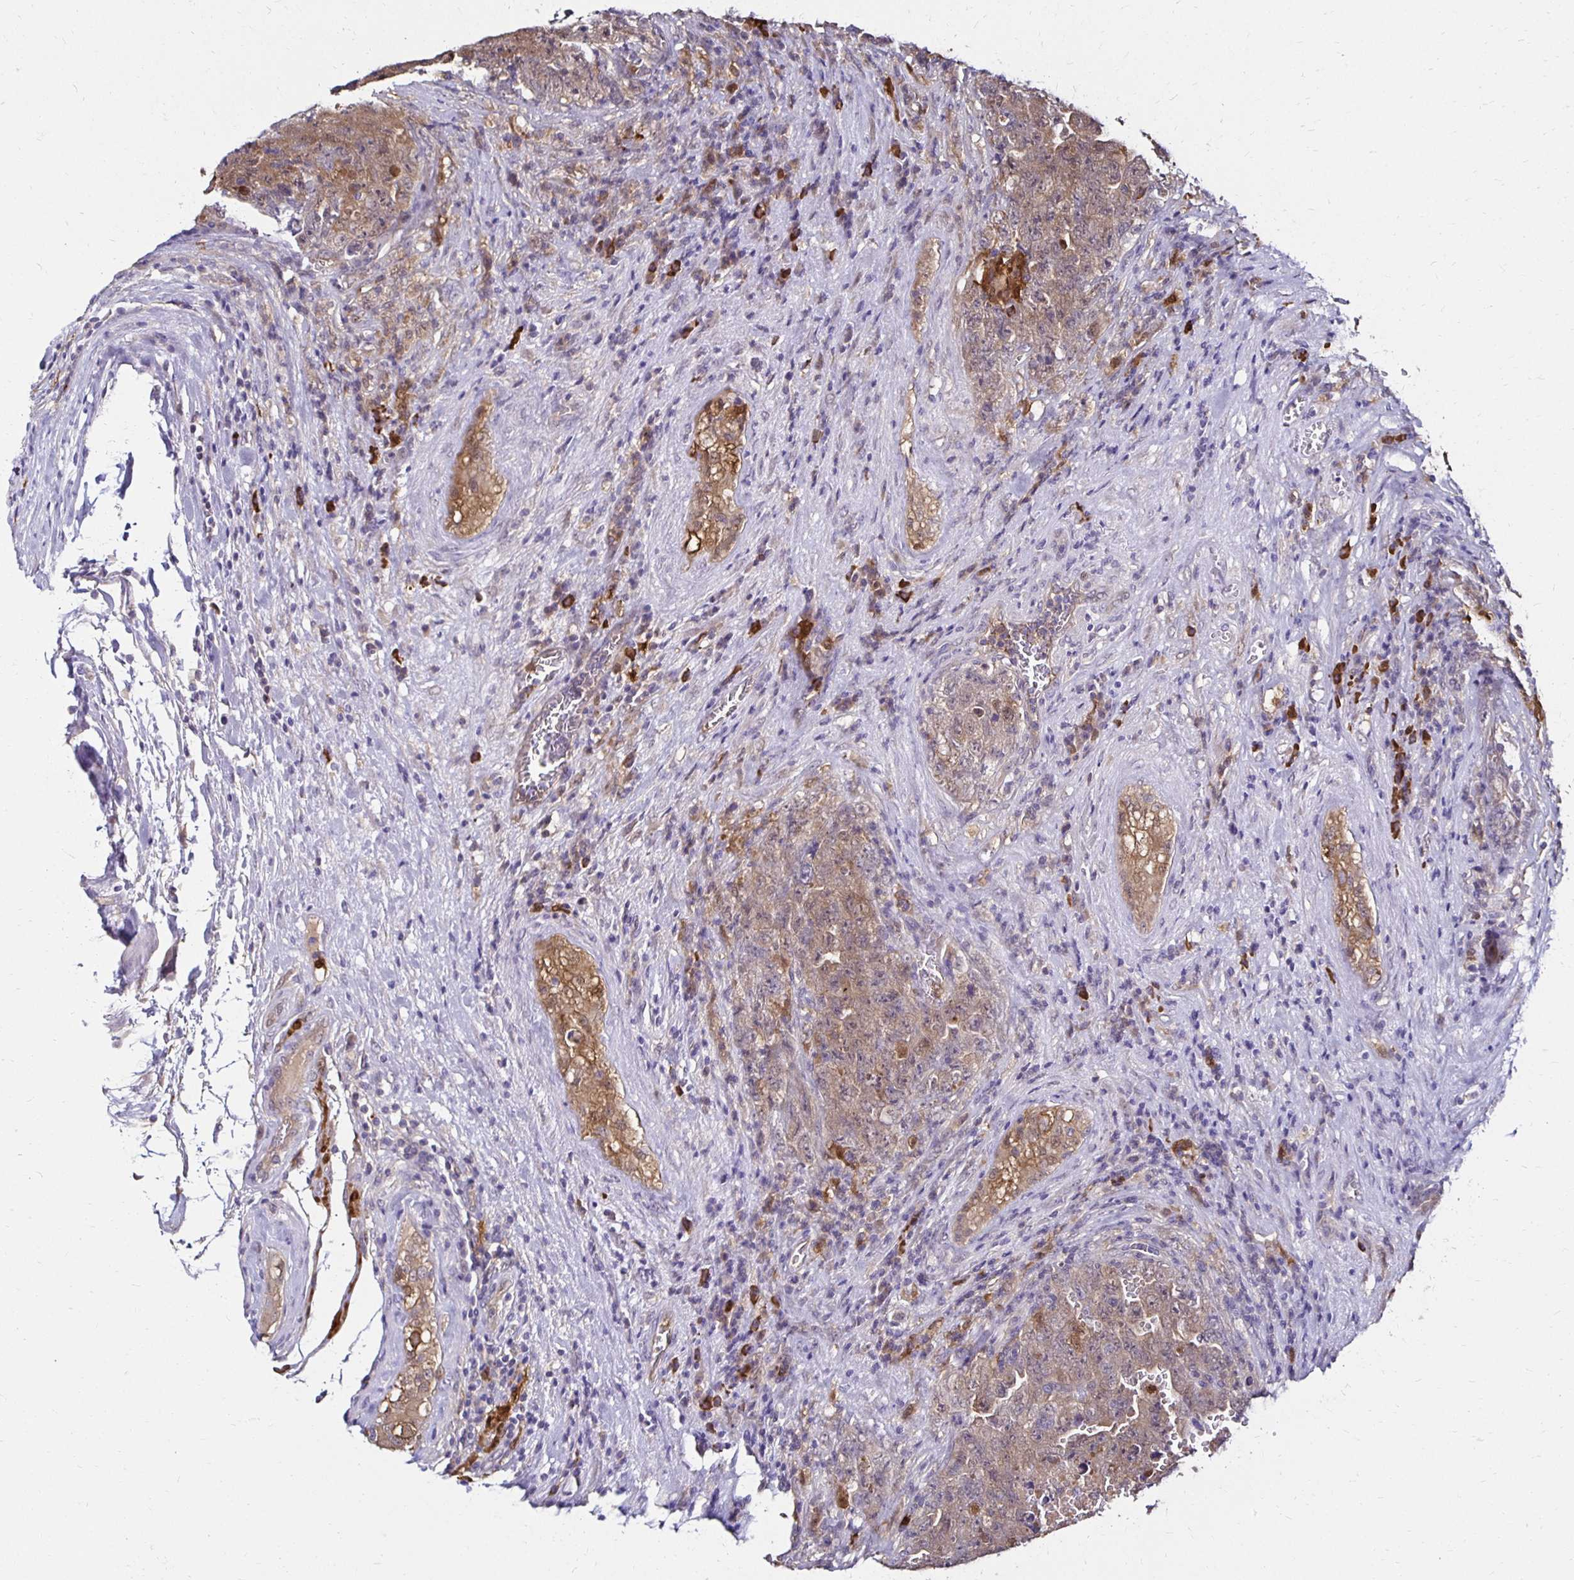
{"staining": {"intensity": "weak", "quantity": "25%-75%", "location": "cytoplasmic/membranous"}, "tissue": "testis cancer", "cell_type": "Tumor cells", "image_type": "cancer", "snomed": [{"axis": "morphology", "description": "Carcinoma, Embryonal, NOS"}, {"axis": "topography", "description": "Testis"}], "caption": "Immunohistochemistry image of human embryonal carcinoma (testis) stained for a protein (brown), which shows low levels of weak cytoplasmic/membranous positivity in approximately 25%-75% of tumor cells.", "gene": "TXN", "patient": {"sex": "male", "age": 28}}